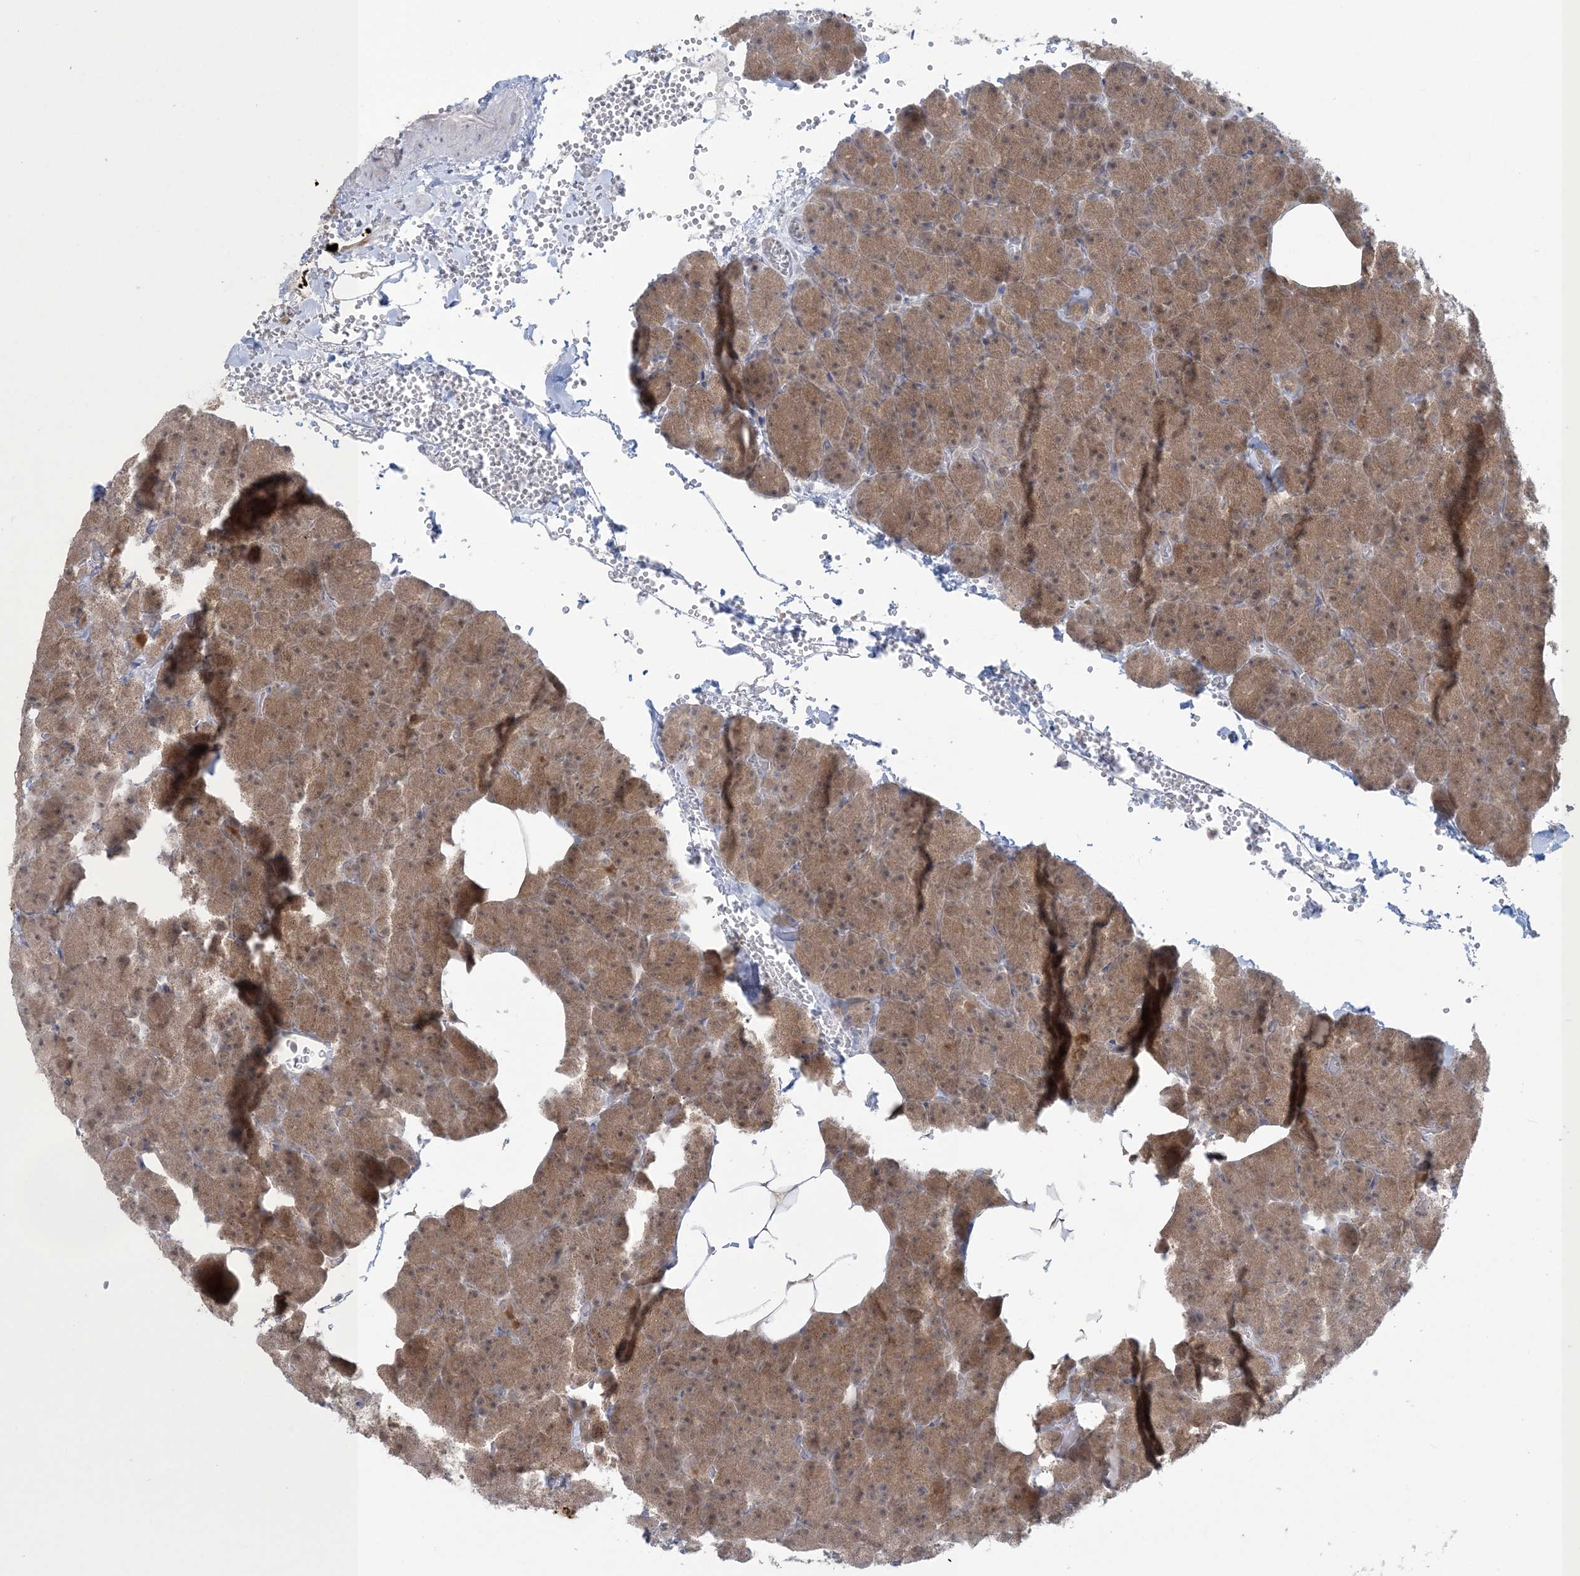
{"staining": {"intensity": "moderate", "quantity": ">75%", "location": "cytoplasmic/membranous,nuclear"}, "tissue": "pancreas", "cell_type": "Exocrine glandular cells", "image_type": "normal", "snomed": [{"axis": "morphology", "description": "Normal tissue, NOS"}, {"axis": "morphology", "description": "Carcinoid, malignant, NOS"}, {"axis": "topography", "description": "Pancreas"}], "caption": "Immunohistochemical staining of normal pancreas displays medium levels of moderate cytoplasmic/membranous,nuclear staining in about >75% of exocrine glandular cells.", "gene": "NRBP2", "patient": {"sex": "female", "age": 35}}